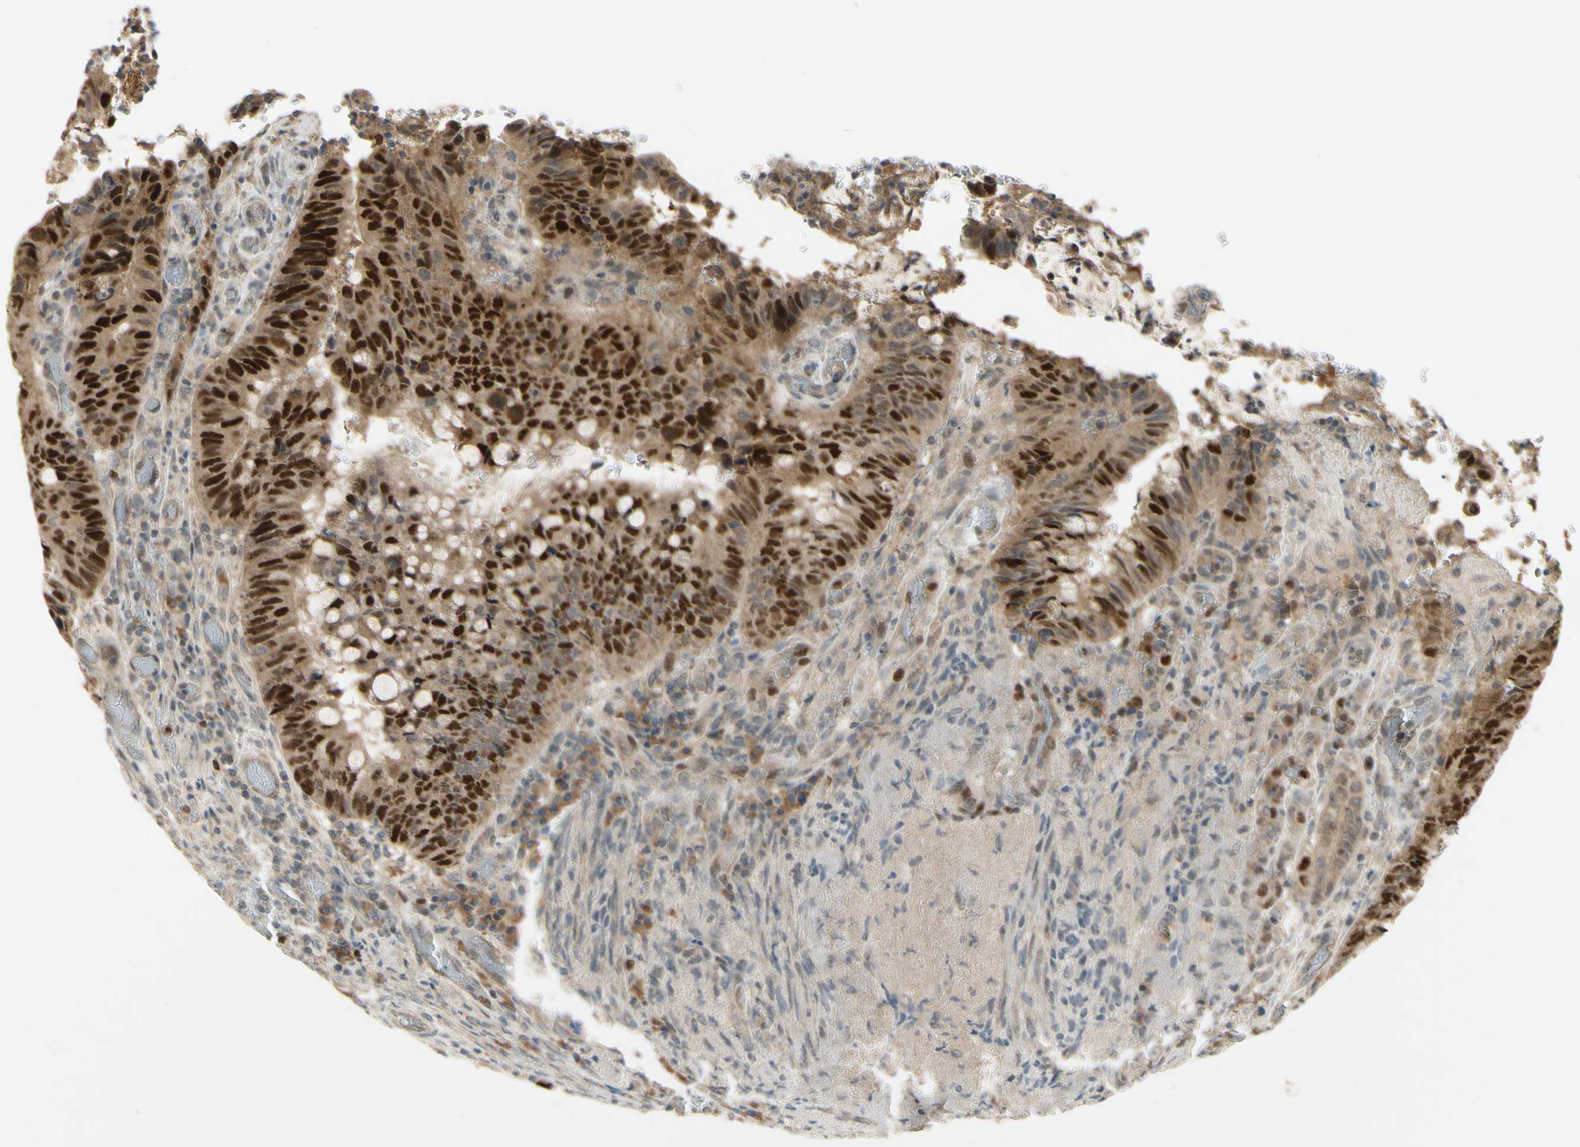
{"staining": {"intensity": "strong", "quantity": ">75%", "location": "nuclear"}, "tissue": "colorectal cancer", "cell_type": "Tumor cells", "image_type": "cancer", "snomed": [{"axis": "morphology", "description": "Normal tissue, NOS"}, {"axis": "morphology", "description": "Adenocarcinoma, NOS"}, {"axis": "topography", "description": "Rectum"}, {"axis": "topography", "description": "Peripheral nerve tissue"}], "caption": "IHC staining of colorectal cancer, which reveals high levels of strong nuclear positivity in about >75% of tumor cells indicating strong nuclear protein positivity. The staining was performed using DAB (3,3'-diaminobenzidine) (brown) for protein detection and nuclei were counterstained in hematoxylin (blue).", "gene": "RAD18", "patient": {"sex": "male", "age": 92}}